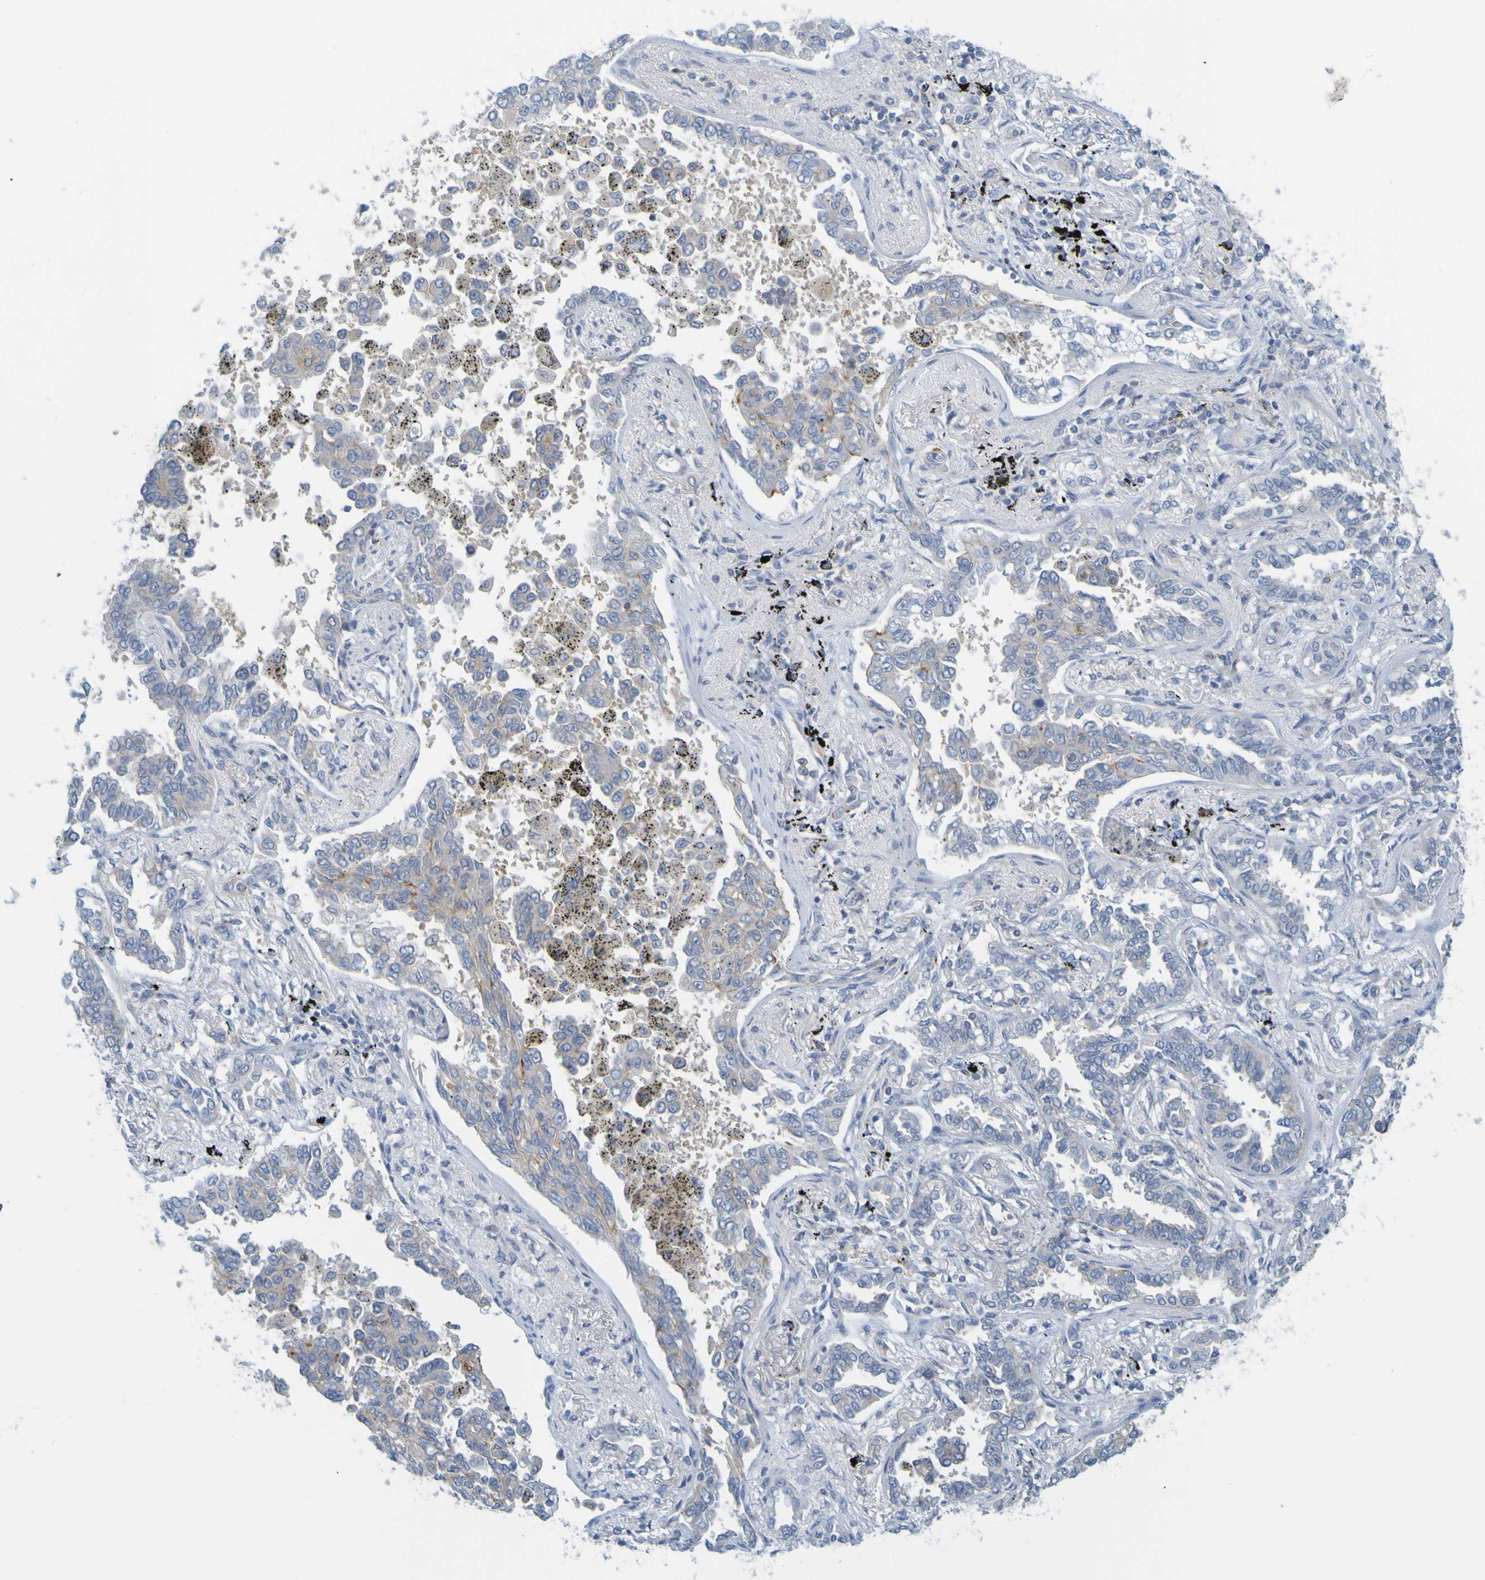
{"staining": {"intensity": "weak", "quantity": "<25%", "location": "cytoplasmic/membranous"}, "tissue": "lung cancer", "cell_type": "Tumor cells", "image_type": "cancer", "snomed": [{"axis": "morphology", "description": "Normal tissue, NOS"}, {"axis": "morphology", "description": "Adenocarcinoma, NOS"}, {"axis": "topography", "description": "Lung"}], "caption": "Tumor cells show no significant protein positivity in lung cancer.", "gene": "APPL1", "patient": {"sex": "male", "age": 59}}